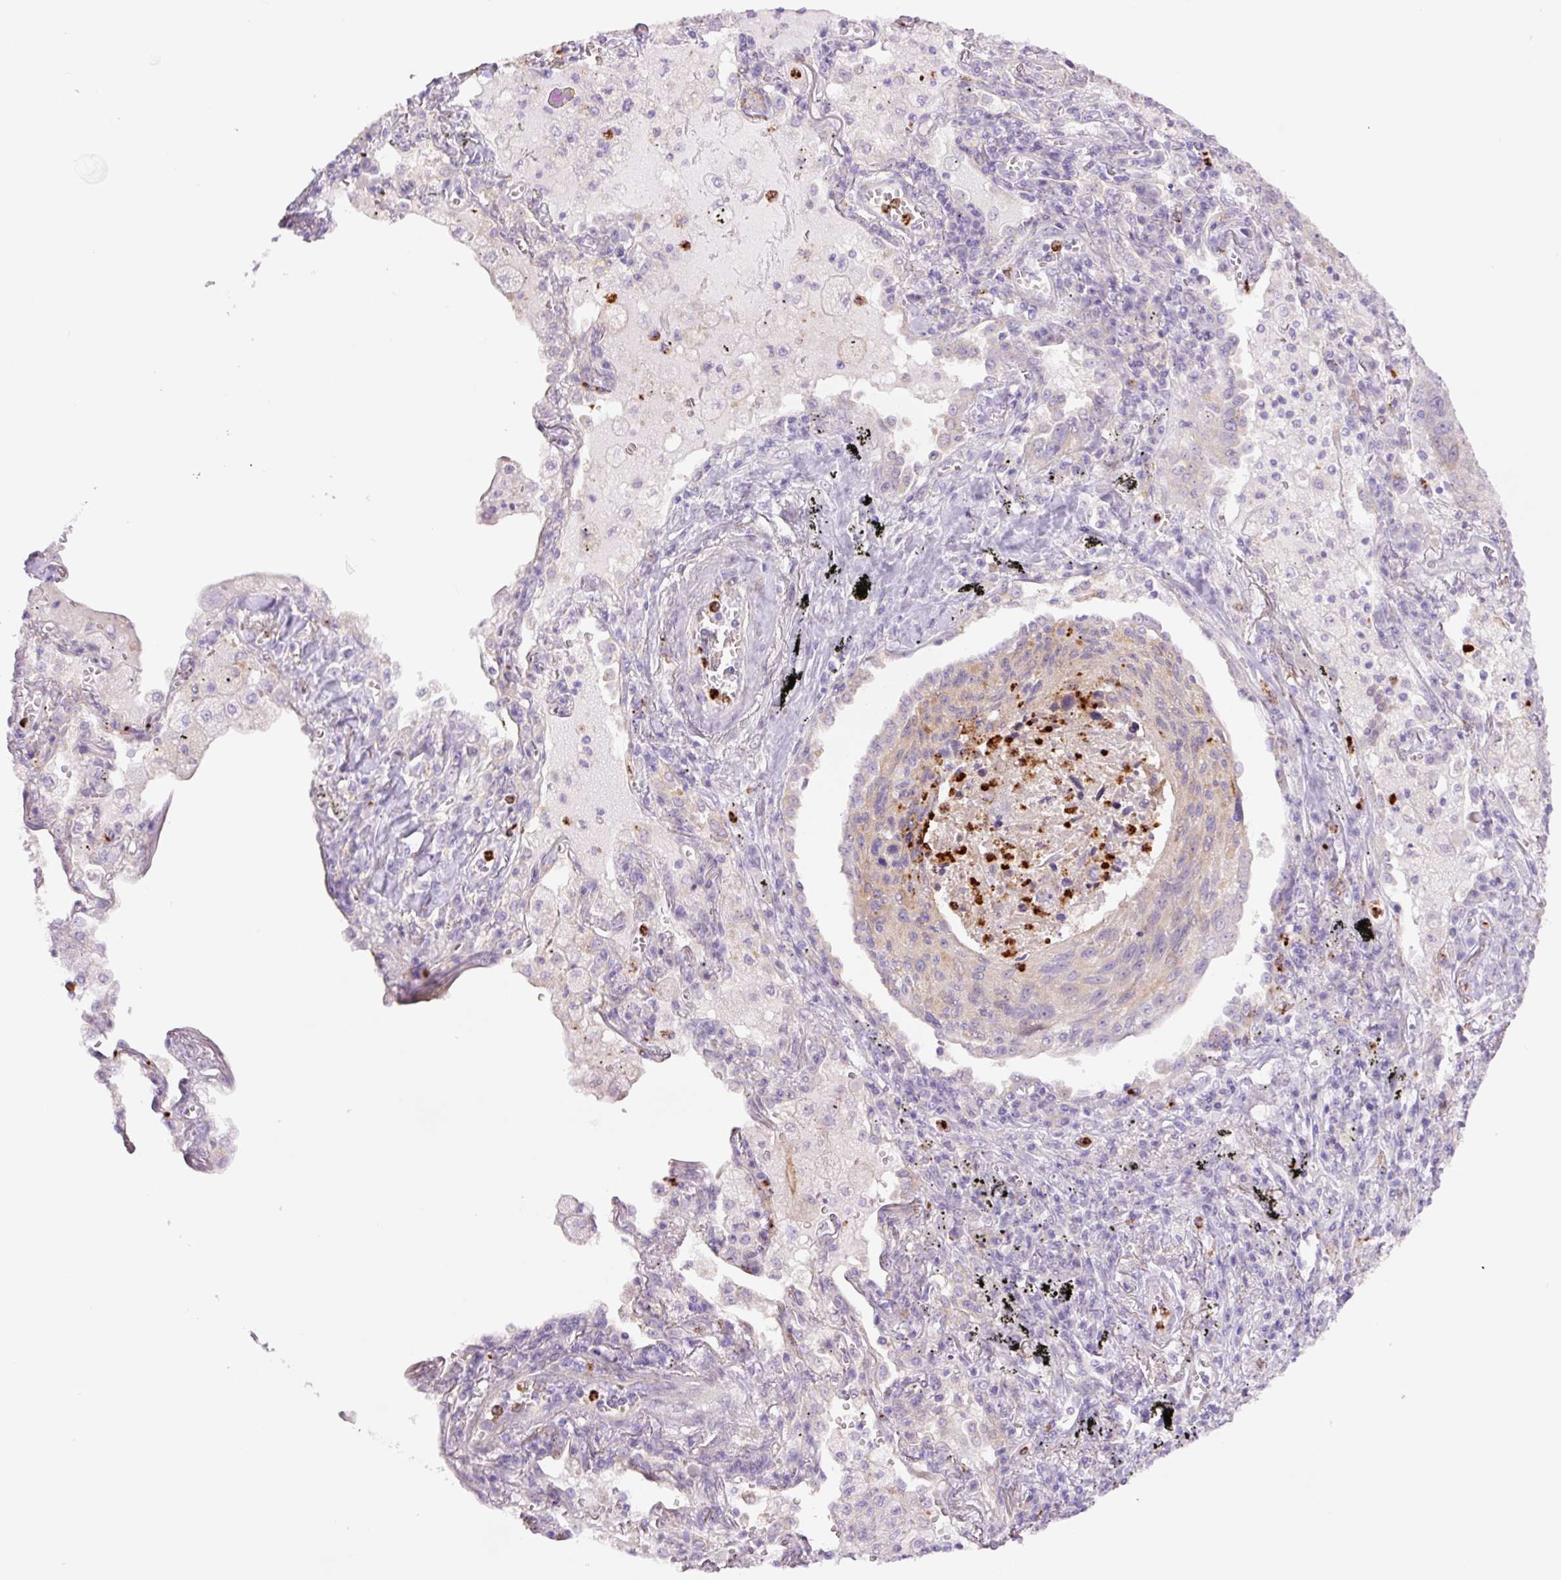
{"staining": {"intensity": "weak", "quantity": "<25%", "location": "cytoplasmic/membranous"}, "tissue": "lung cancer", "cell_type": "Tumor cells", "image_type": "cancer", "snomed": [{"axis": "morphology", "description": "Squamous cell carcinoma, NOS"}, {"axis": "topography", "description": "Lung"}], "caption": "This is an immunohistochemistry (IHC) histopathology image of lung cancer. There is no staining in tumor cells.", "gene": "SH2D6", "patient": {"sex": "female", "age": 66}}